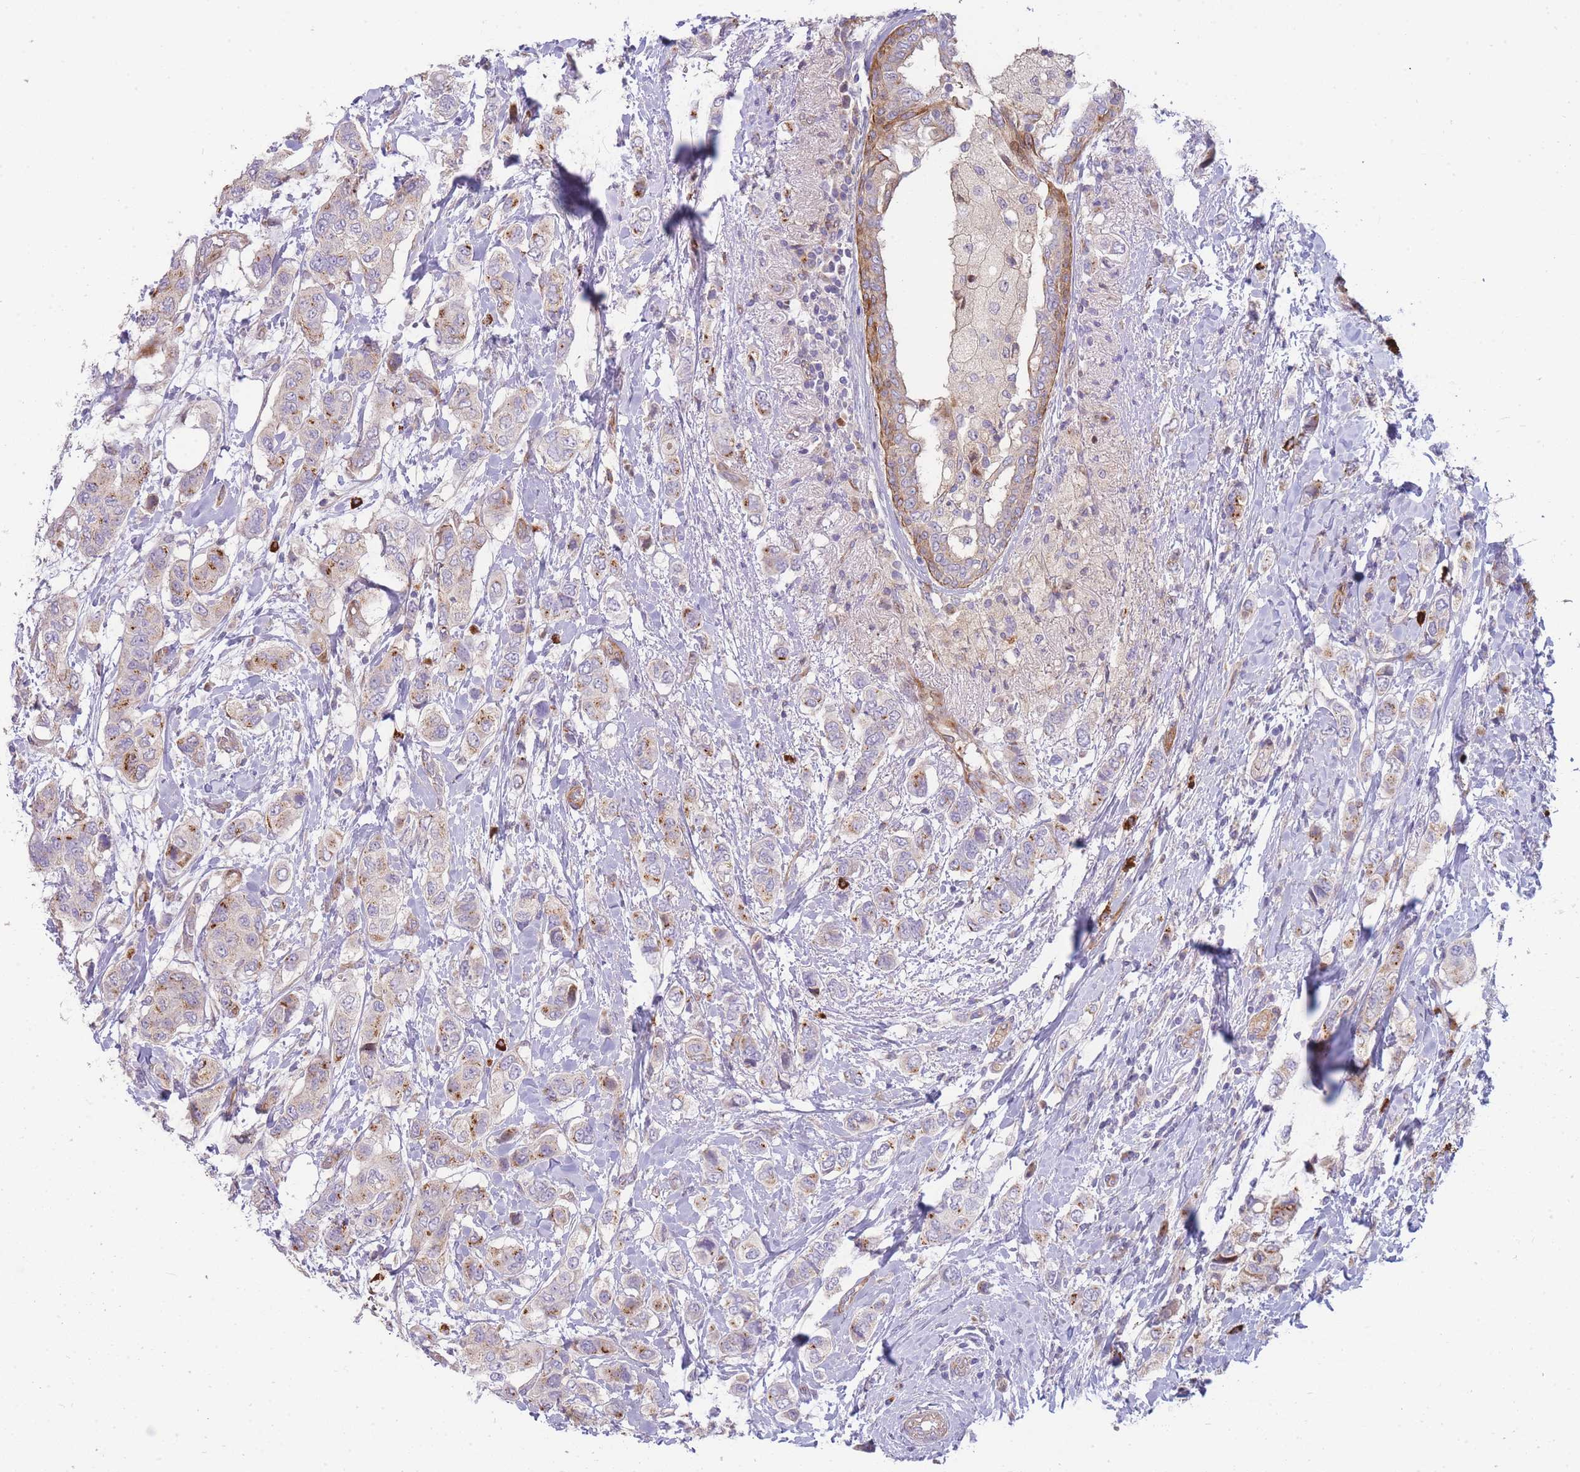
{"staining": {"intensity": "moderate", "quantity": "<25%", "location": "cytoplasmic/membranous"}, "tissue": "breast cancer", "cell_type": "Tumor cells", "image_type": "cancer", "snomed": [{"axis": "morphology", "description": "Lobular carcinoma"}, {"axis": "topography", "description": "Breast"}], "caption": "Moderate cytoplasmic/membranous expression for a protein is seen in approximately <25% of tumor cells of lobular carcinoma (breast) using IHC.", "gene": "ATP5MC2", "patient": {"sex": "female", "age": 51}}